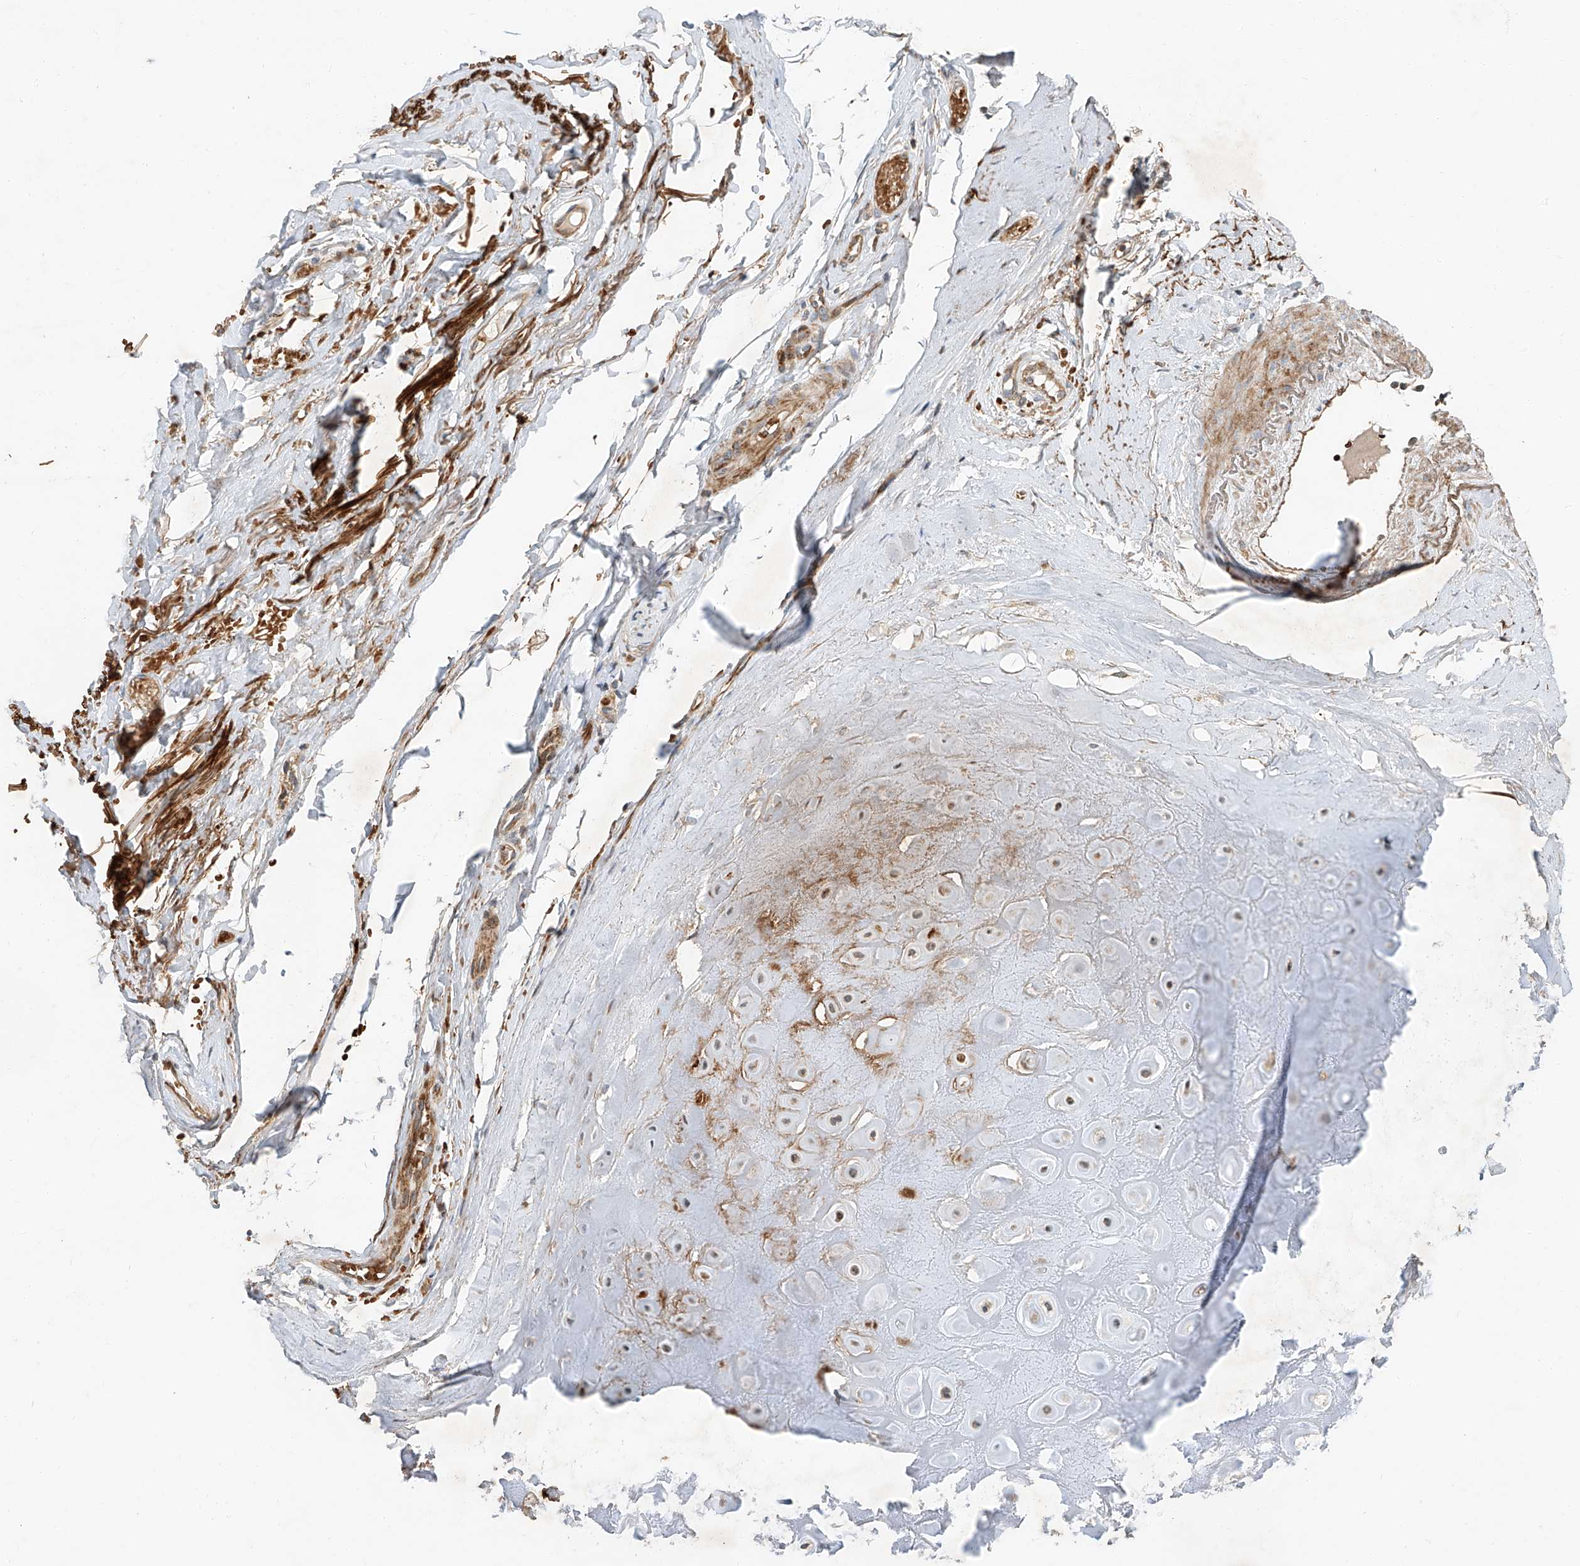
{"staining": {"intensity": "moderate", "quantity": "25%-75%", "location": "cytoplasmic/membranous"}, "tissue": "adipose tissue", "cell_type": "Adipocytes", "image_type": "normal", "snomed": [{"axis": "morphology", "description": "Normal tissue, NOS"}, {"axis": "morphology", "description": "Basal cell carcinoma"}, {"axis": "topography", "description": "Skin"}], "caption": "A high-resolution micrograph shows IHC staining of unremarkable adipose tissue, which shows moderate cytoplasmic/membranous staining in approximately 25%-75% of adipocytes.", "gene": "USF3", "patient": {"sex": "female", "age": 89}}